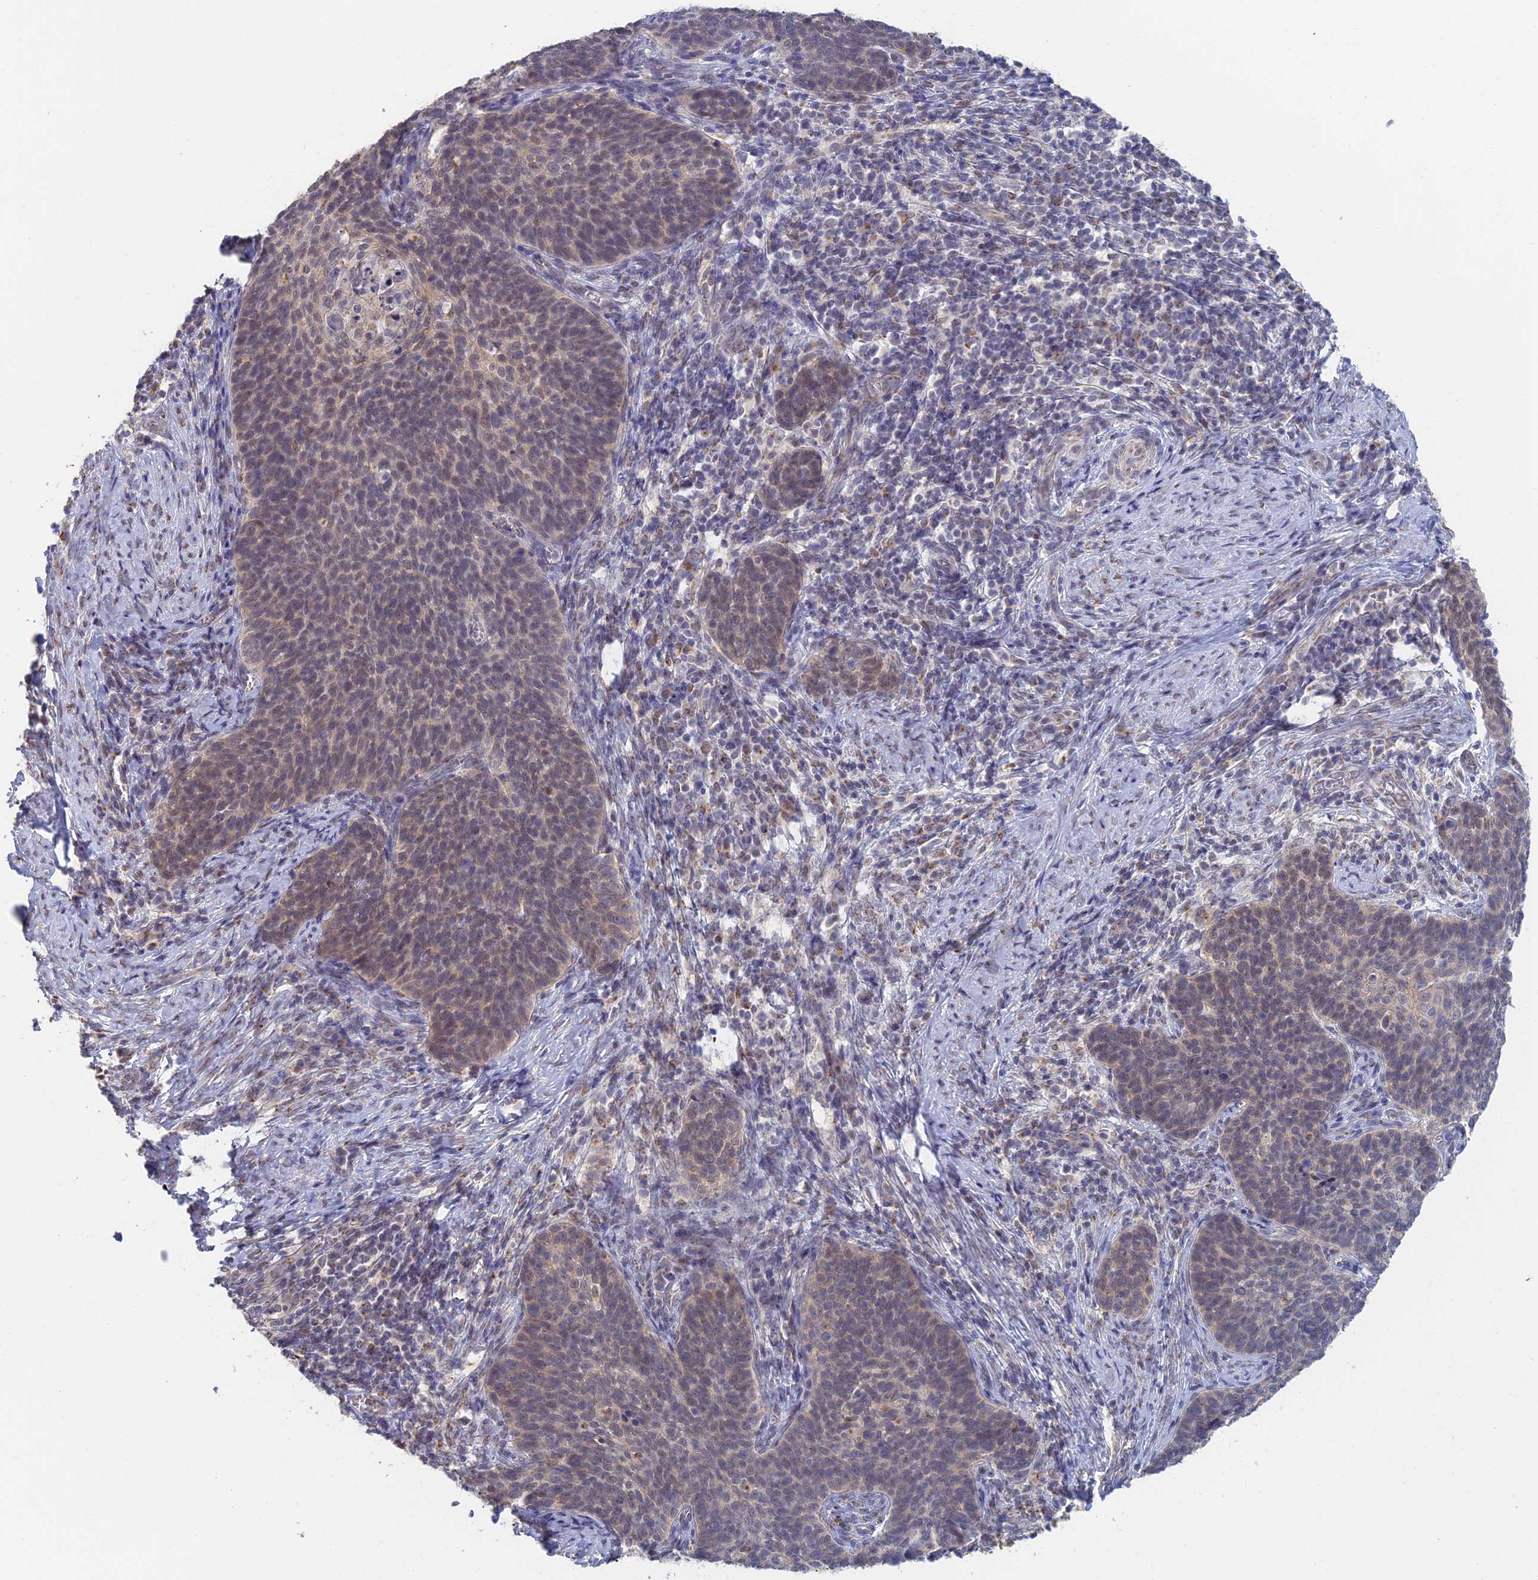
{"staining": {"intensity": "negative", "quantity": "none", "location": "none"}, "tissue": "cervical cancer", "cell_type": "Tumor cells", "image_type": "cancer", "snomed": [{"axis": "morphology", "description": "Normal tissue, NOS"}, {"axis": "morphology", "description": "Squamous cell carcinoma, NOS"}, {"axis": "topography", "description": "Cervix"}], "caption": "Immunohistochemical staining of human cervical squamous cell carcinoma exhibits no significant positivity in tumor cells.", "gene": "GPATCH1", "patient": {"sex": "female", "age": 39}}